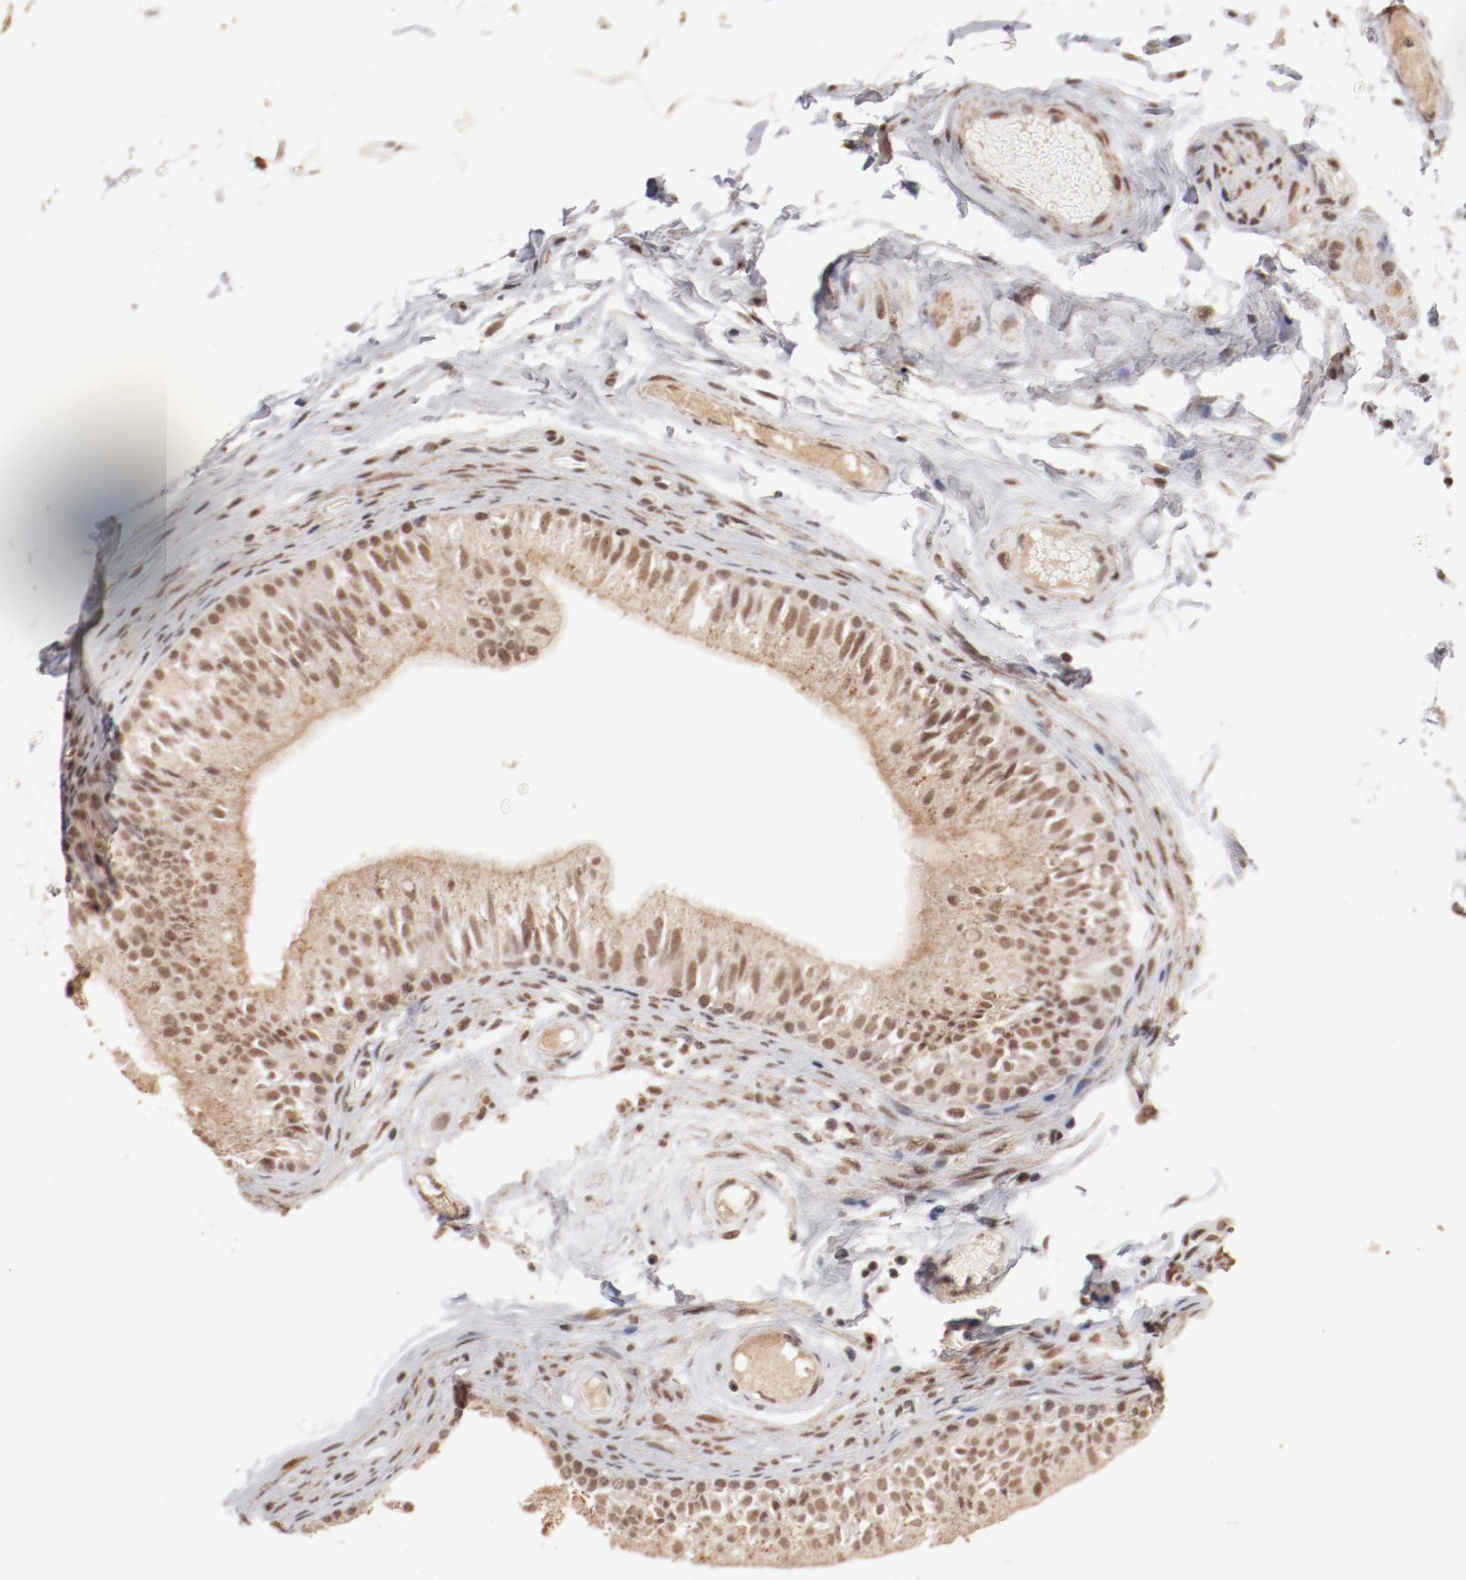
{"staining": {"intensity": "moderate", "quantity": ">75%", "location": "cytoplasmic/membranous,nuclear"}, "tissue": "epididymis", "cell_type": "Glandular cells", "image_type": "normal", "snomed": [{"axis": "morphology", "description": "Normal tissue, NOS"}, {"axis": "topography", "description": "Testis"}, {"axis": "topography", "description": "Epididymis"}], "caption": "Immunohistochemical staining of unremarkable epididymis exhibits medium levels of moderate cytoplasmic/membranous,nuclear positivity in approximately >75% of glandular cells.", "gene": "CLOCK", "patient": {"sex": "male", "age": 36}}